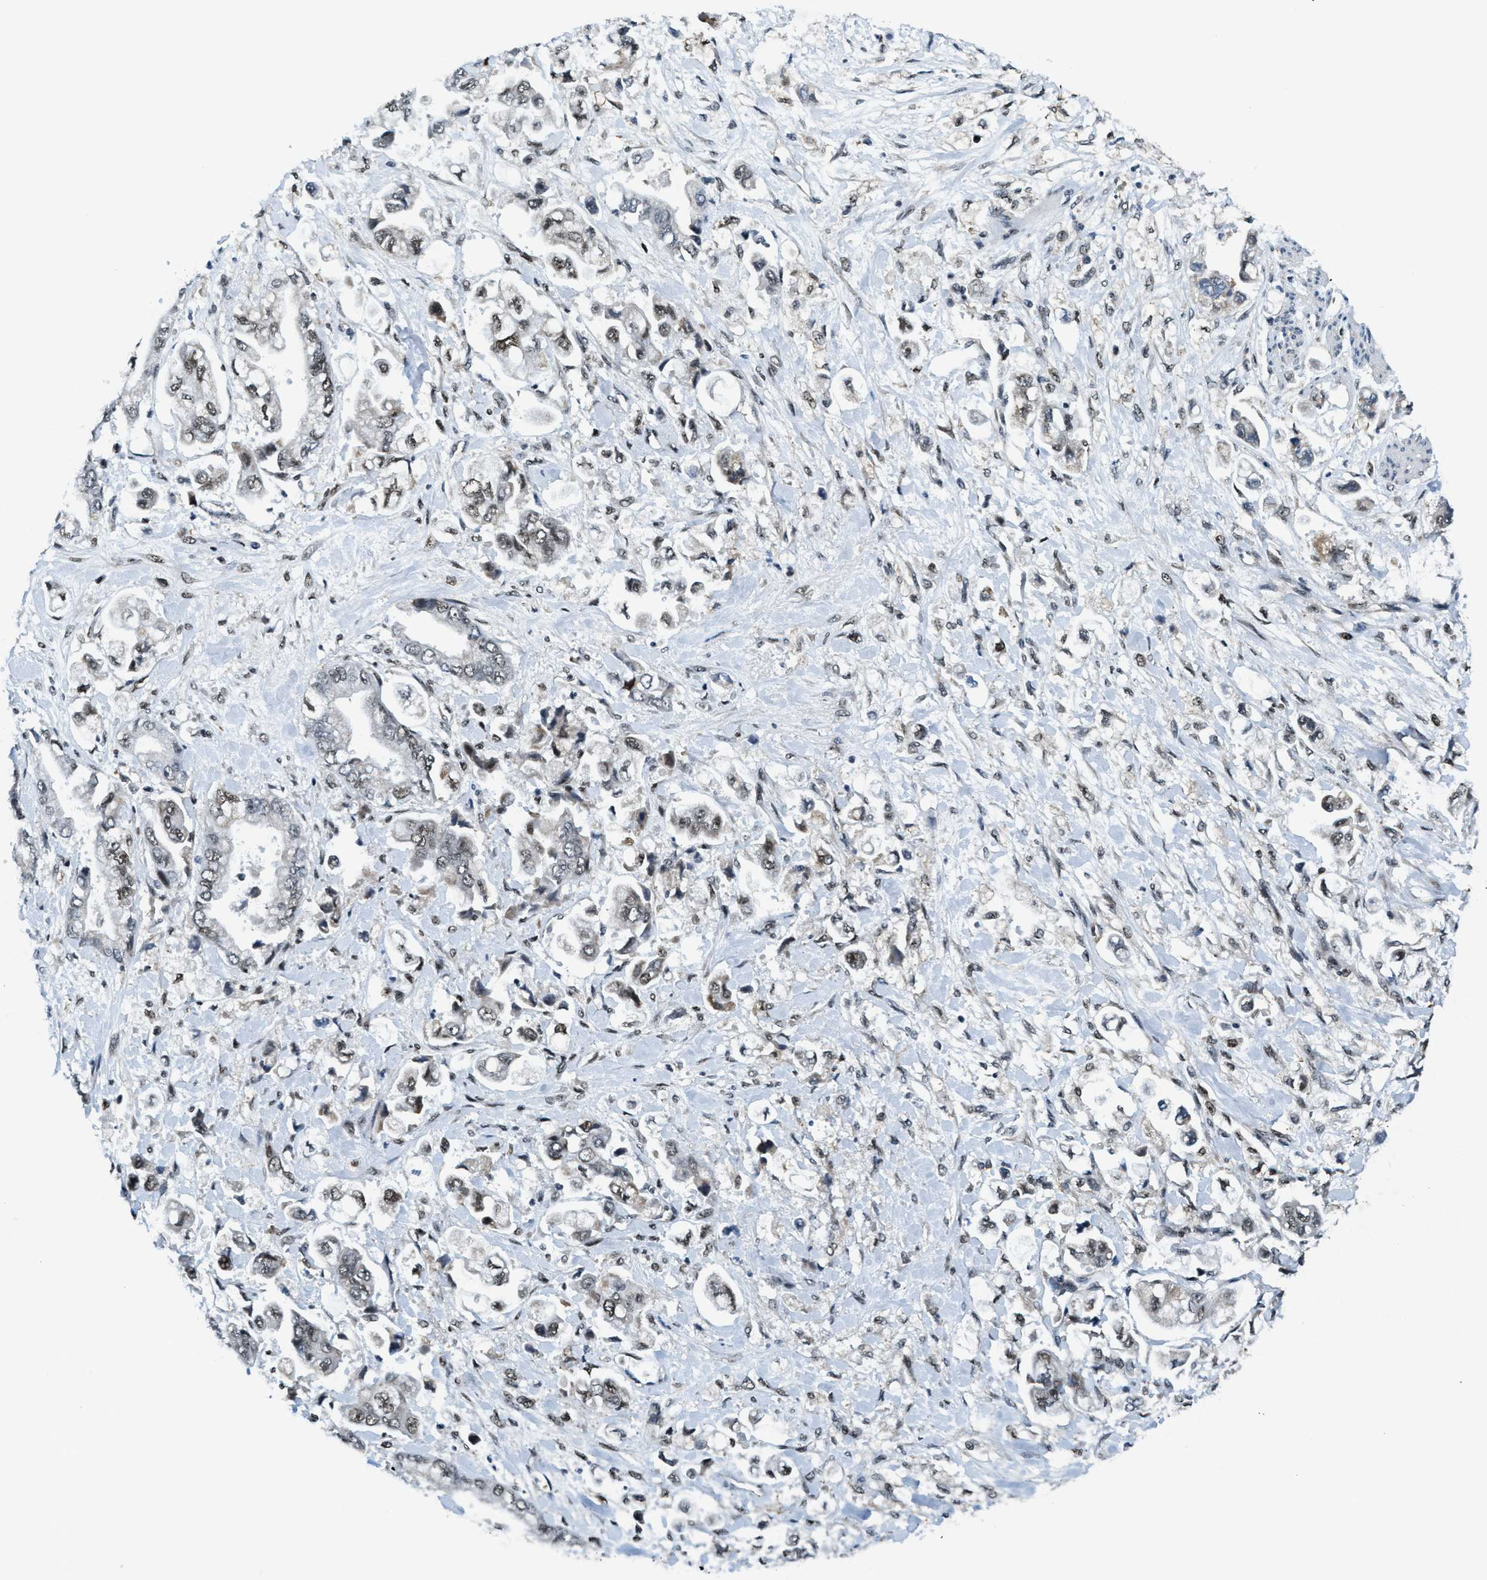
{"staining": {"intensity": "moderate", "quantity": ">75%", "location": "nuclear"}, "tissue": "stomach cancer", "cell_type": "Tumor cells", "image_type": "cancer", "snomed": [{"axis": "morphology", "description": "Normal tissue, NOS"}, {"axis": "morphology", "description": "Adenocarcinoma, NOS"}, {"axis": "topography", "description": "Stomach"}], "caption": "Immunohistochemistry micrograph of stomach cancer stained for a protein (brown), which shows medium levels of moderate nuclear positivity in approximately >75% of tumor cells.", "gene": "SP100", "patient": {"sex": "male", "age": 62}}